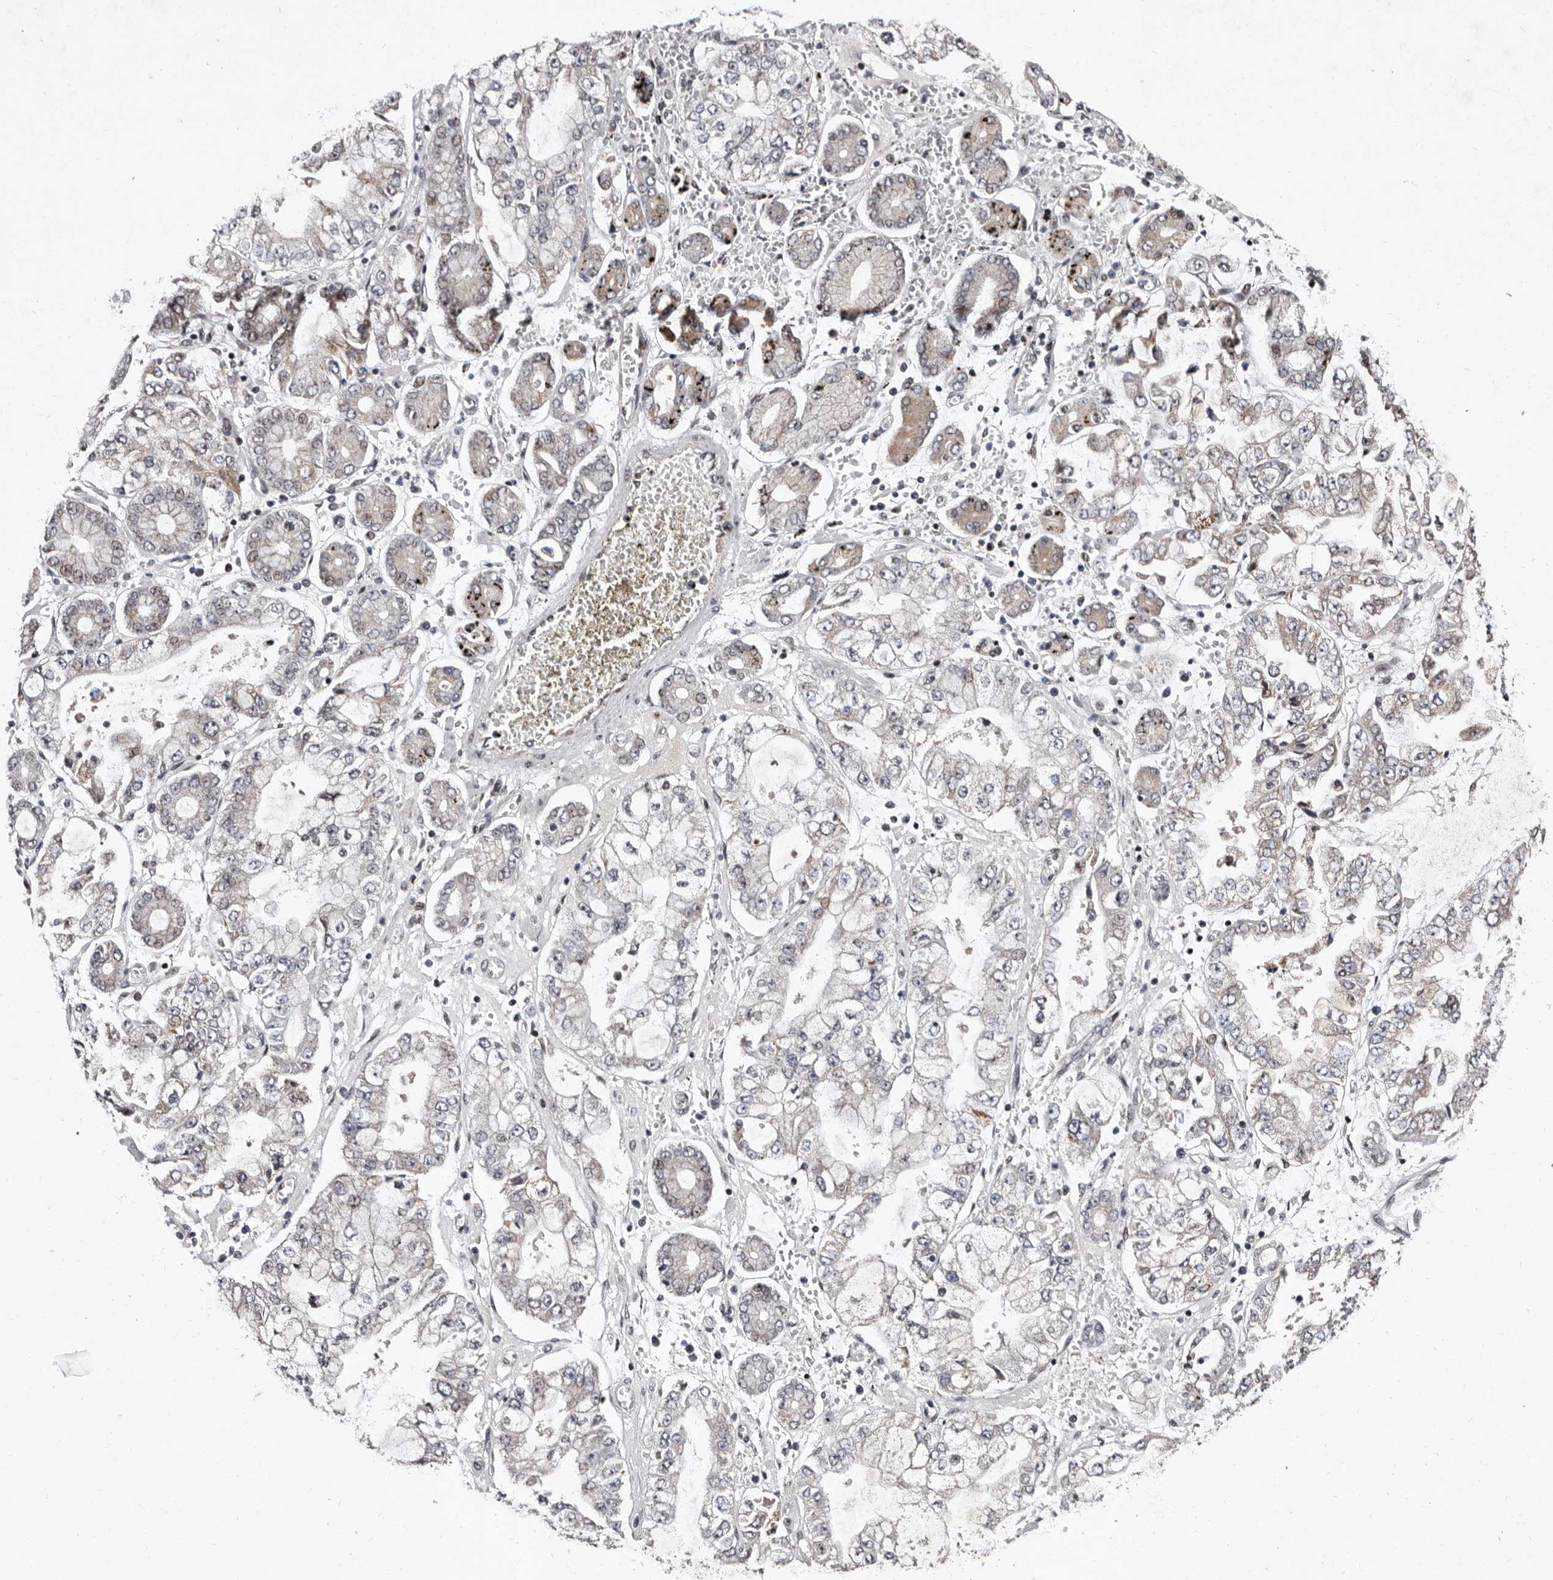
{"staining": {"intensity": "weak", "quantity": "<25%", "location": "cytoplasmic/membranous"}, "tissue": "stomach cancer", "cell_type": "Tumor cells", "image_type": "cancer", "snomed": [{"axis": "morphology", "description": "Adenocarcinoma, NOS"}, {"axis": "topography", "description": "Stomach"}], "caption": "This histopathology image is of adenocarcinoma (stomach) stained with immunohistochemistry (IHC) to label a protein in brown with the nuclei are counter-stained blue. There is no expression in tumor cells.", "gene": "TNKS", "patient": {"sex": "male", "age": 76}}